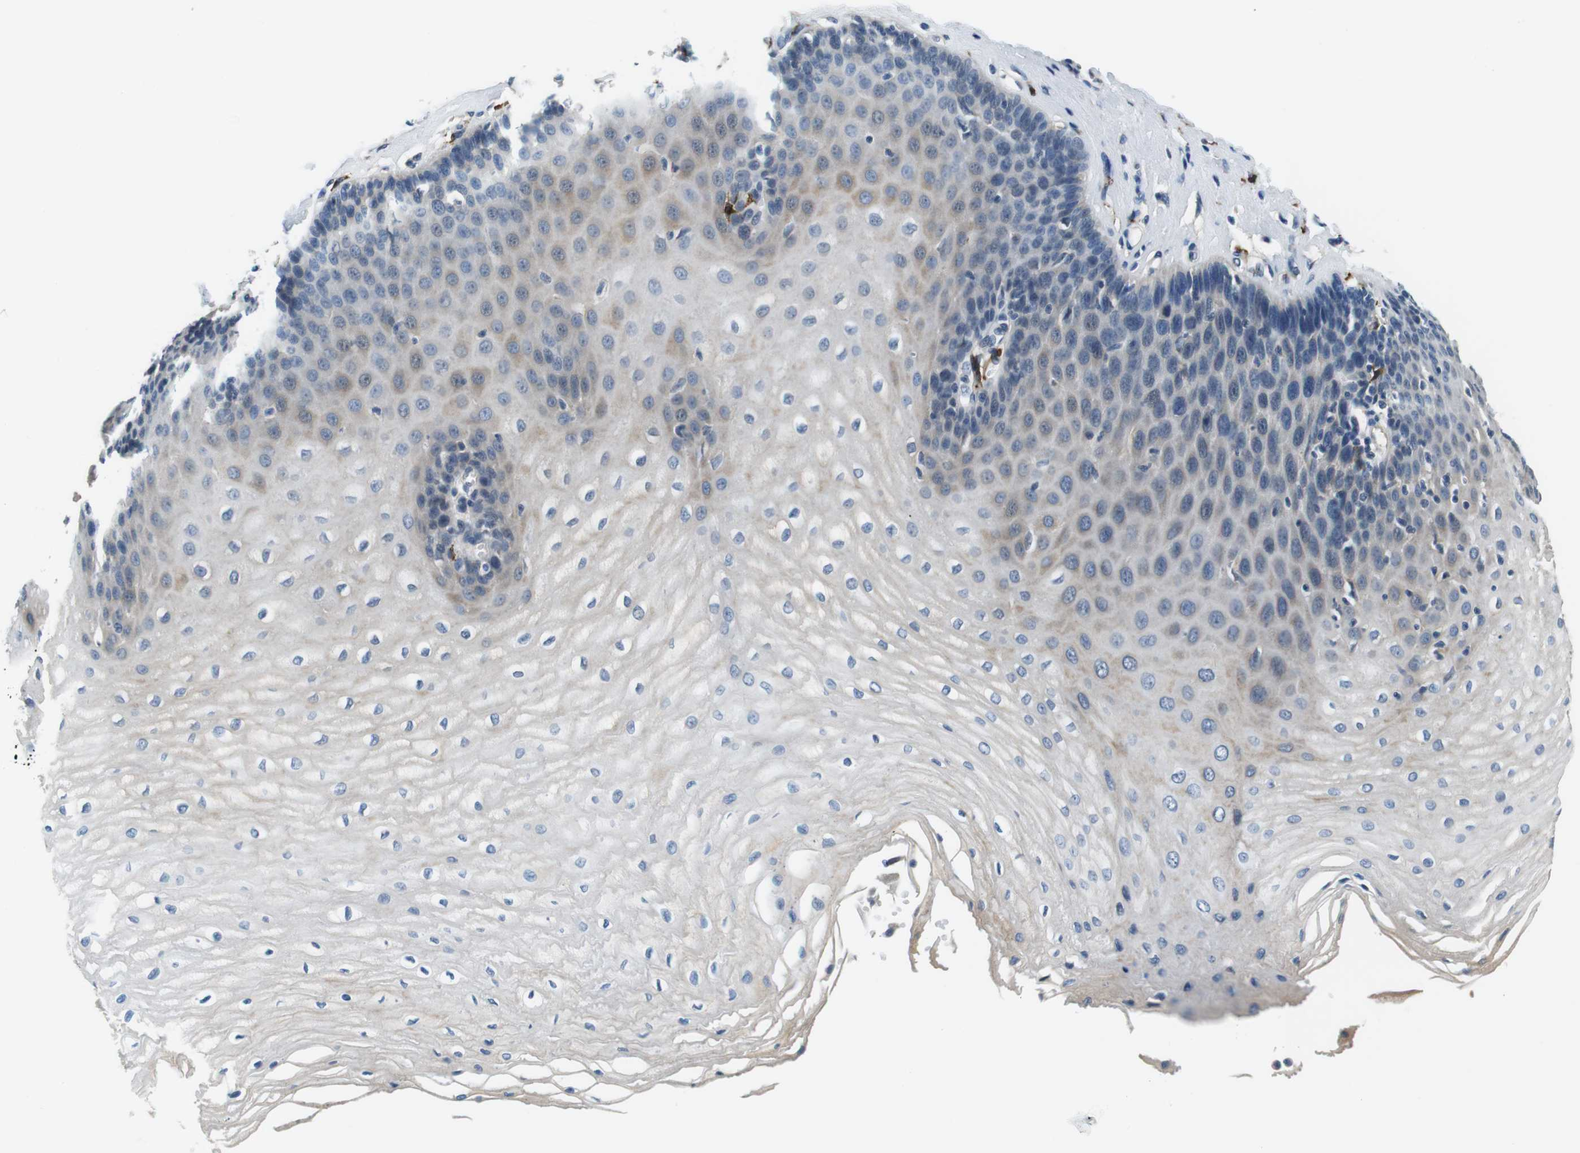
{"staining": {"intensity": "weak", "quantity": "<25%", "location": "cytoplasmic/membranous"}, "tissue": "esophagus", "cell_type": "Squamous epithelial cells", "image_type": "normal", "snomed": [{"axis": "morphology", "description": "Normal tissue, NOS"}, {"axis": "morphology", "description": "Squamous cell carcinoma, NOS"}, {"axis": "topography", "description": "Esophagus"}], "caption": "Image shows no significant protein positivity in squamous epithelial cells of unremarkable esophagus.", "gene": "CD163L1", "patient": {"sex": "male", "age": 65}}